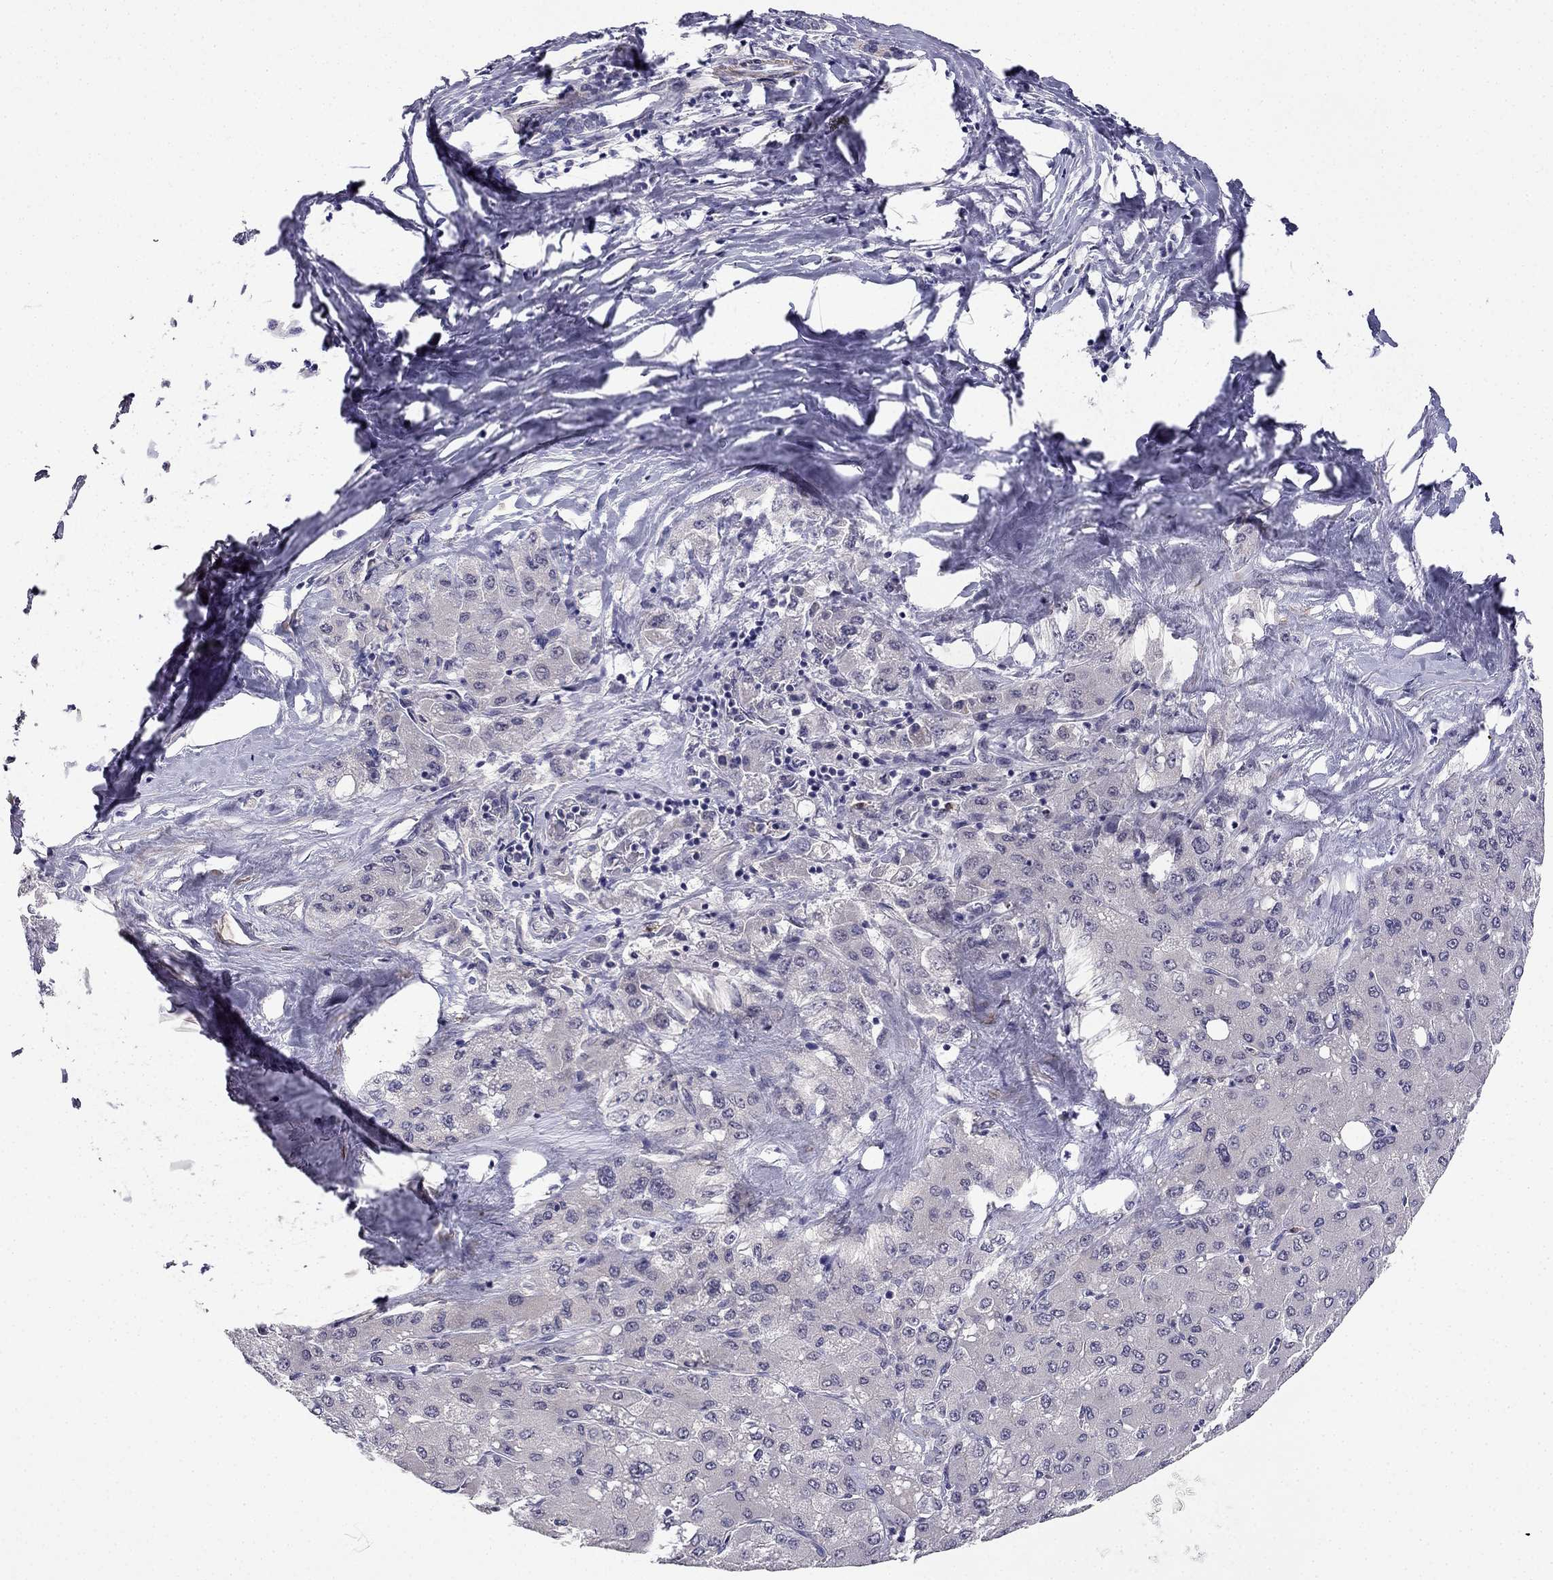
{"staining": {"intensity": "negative", "quantity": "none", "location": "none"}, "tissue": "liver cancer", "cell_type": "Tumor cells", "image_type": "cancer", "snomed": [{"axis": "morphology", "description": "Carcinoma, Hepatocellular, NOS"}, {"axis": "topography", "description": "Liver"}], "caption": "An immunohistochemistry (IHC) image of liver hepatocellular carcinoma is shown. There is no staining in tumor cells of liver hepatocellular carcinoma. (DAB IHC with hematoxylin counter stain).", "gene": "C16orf89", "patient": {"sex": "male", "age": 40}}